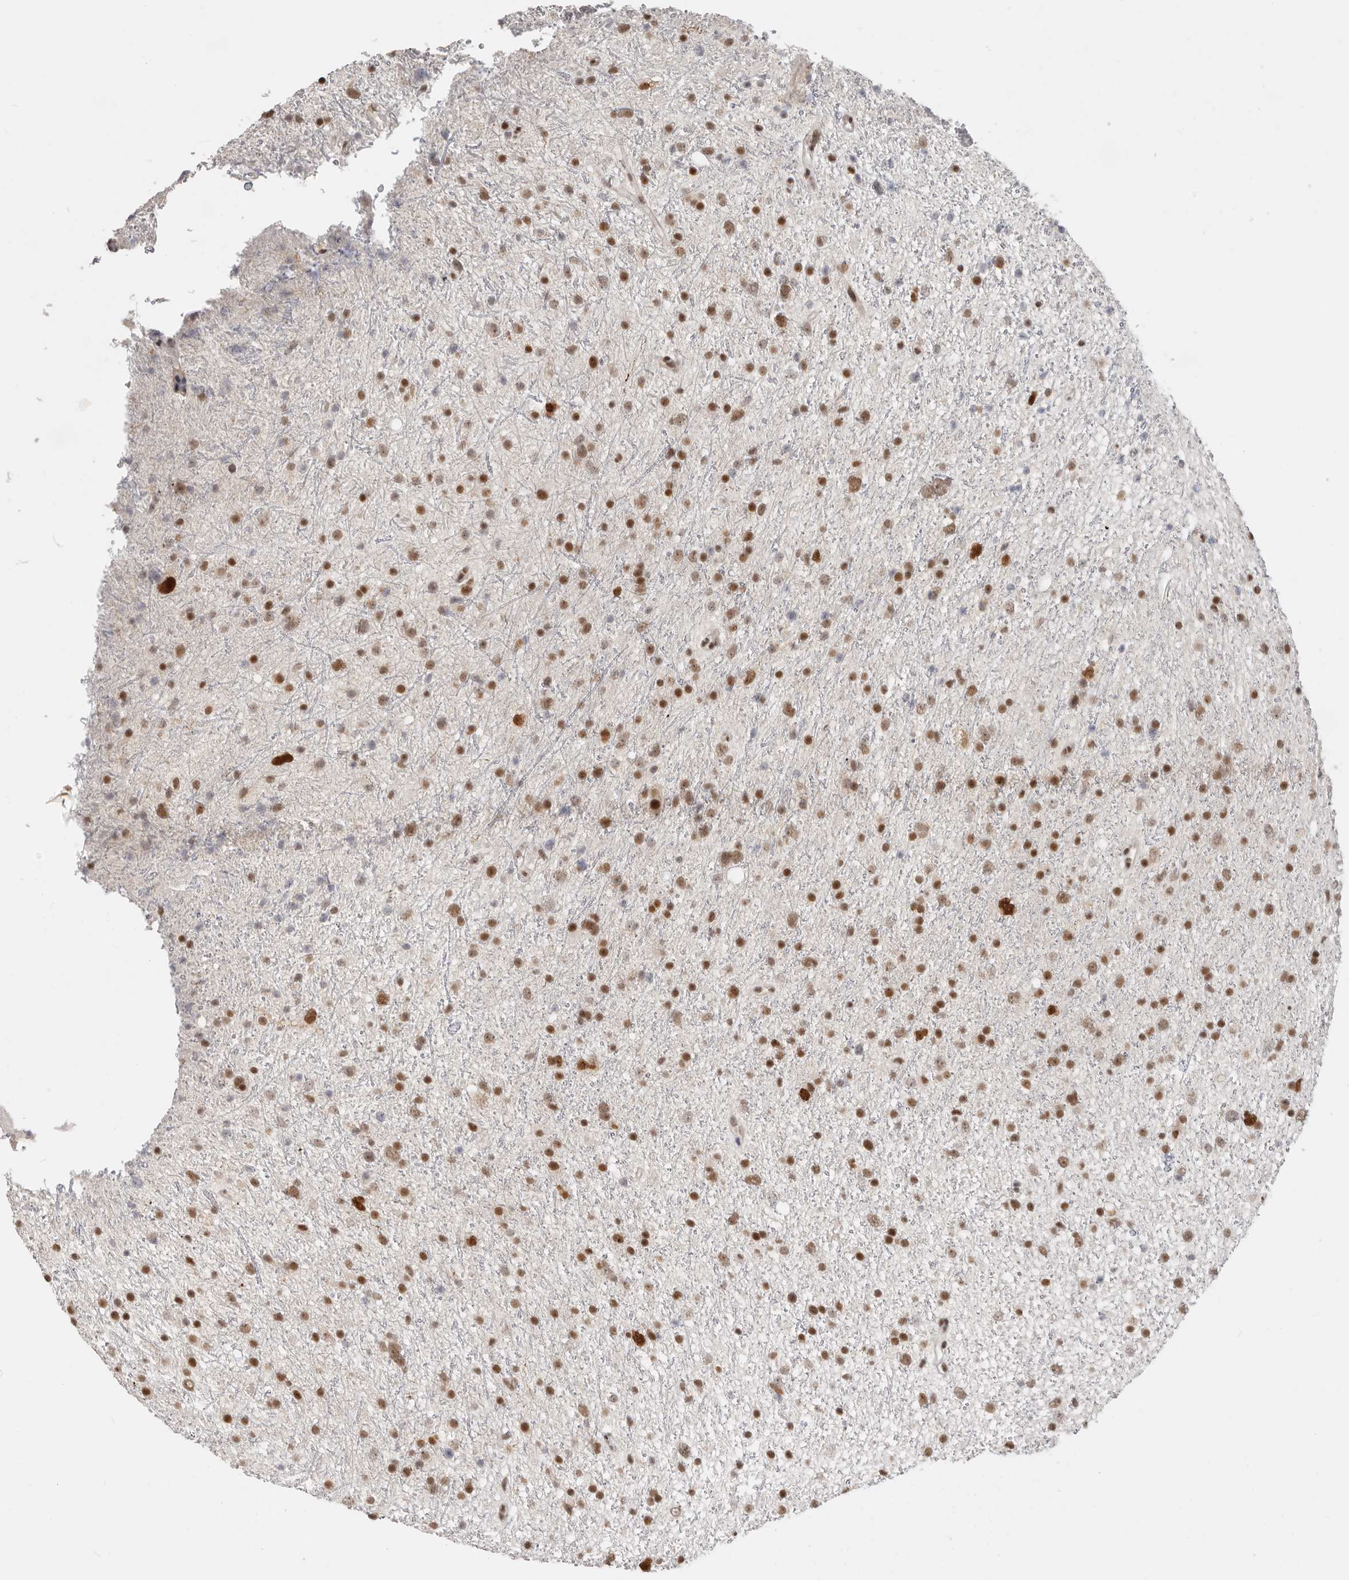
{"staining": {"intensity": "moderate", "quantity": "25%-75%", "location": "nuclear"}, "tissue": "glioma", "cell_type": "Tumor cells", "image_type": "cancer", "snomed": [{"axis": "morphology", "description": "Glioma, malignant, Low grade"}, {"axis": "topography", "description": "Cerebral cortex"}], "caption": "Moderate nuclear positivity for a protein is present in approximately 25%-75% of tumor cells of malignant low-grade glioma using immunohistochemistry (IHC).", "gene": "RFC2", "patient": {"sex": "female", "age": 39}}